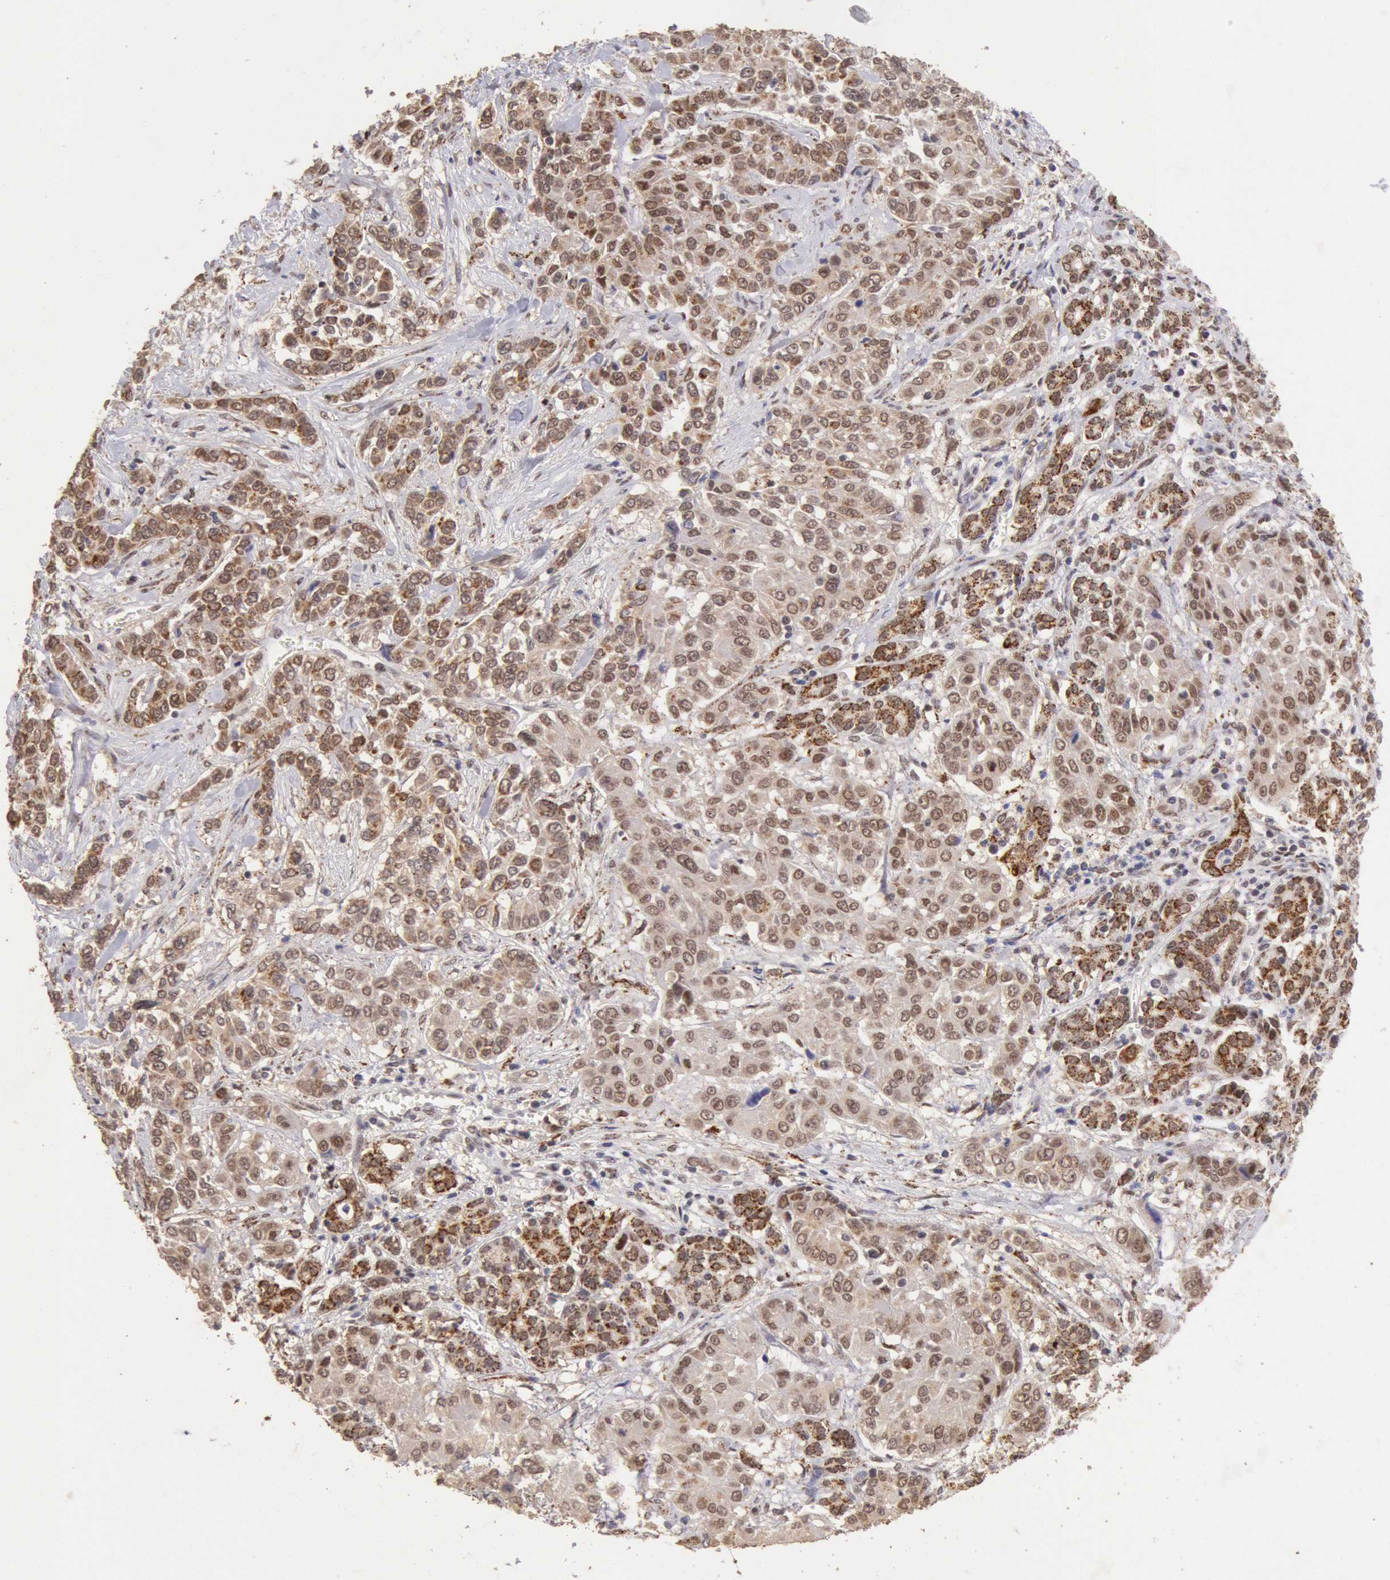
{"staining": {"intensity": "moderate", "quantity": ">75%", "location": "cytoplasmic/membranous,nuclear"}, "tissue": "pancreatic cancer", "cell_type": "Tumor cells", "image_type": "cancer", "snomed": [{"axis": "morphology", "description": "Adenocarcinoma, NOS"}, {"axis": "topography", "description": "Pancreas"}], "caption": "Immunohistochemical staining of pancreatic adenocarcinoma demonstrates medium levels of moderate cytoplasmic/membranous and nuclear protein staining in approximately >75% of tumor cells.", "gene": "CDKN2B", "patient": {"sex": "female", "age": 52}}